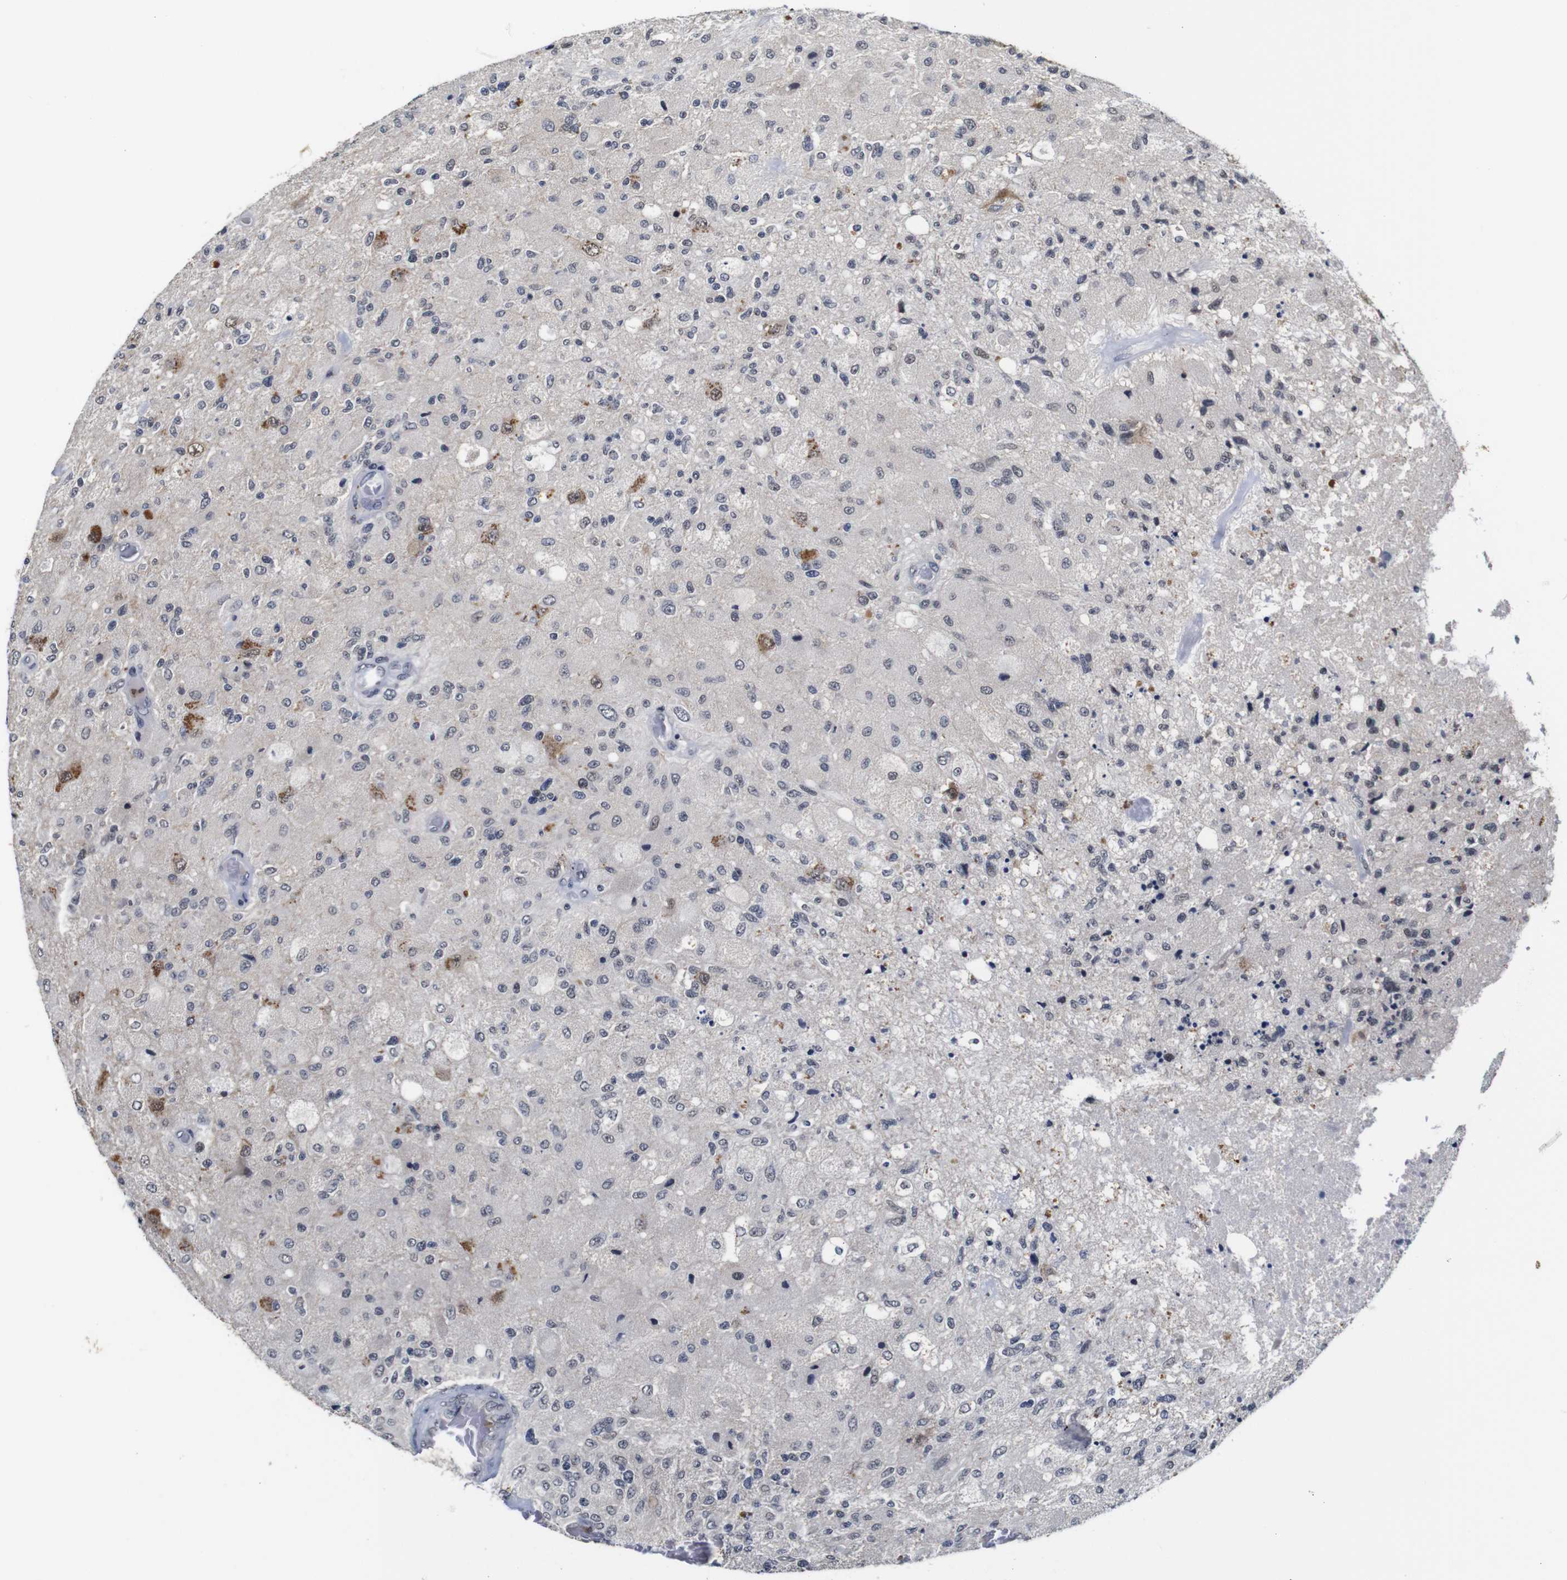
{"staining": {"intensity": "negative", "quantity": "none", "location": "none"}, "tissue": "glioma", "cell_type": "Tumor cells", "image_type": "cancer", "snomed": [{"axis": "morphology", "description": "Normal tissue, NOS"}, {"axis": "morphology", "description": "Glioma, malignant, High grade"}, {"axis": "topography", "description": "Cerebral cortex"}], "caption": "This is an immunohistochemistry (IHC) photomicrograph of high-grade glioma (malignant). There is no expression in tumor cells.", "gene": "NTRK3", "patient": {"sex": "male", "age": 77}}